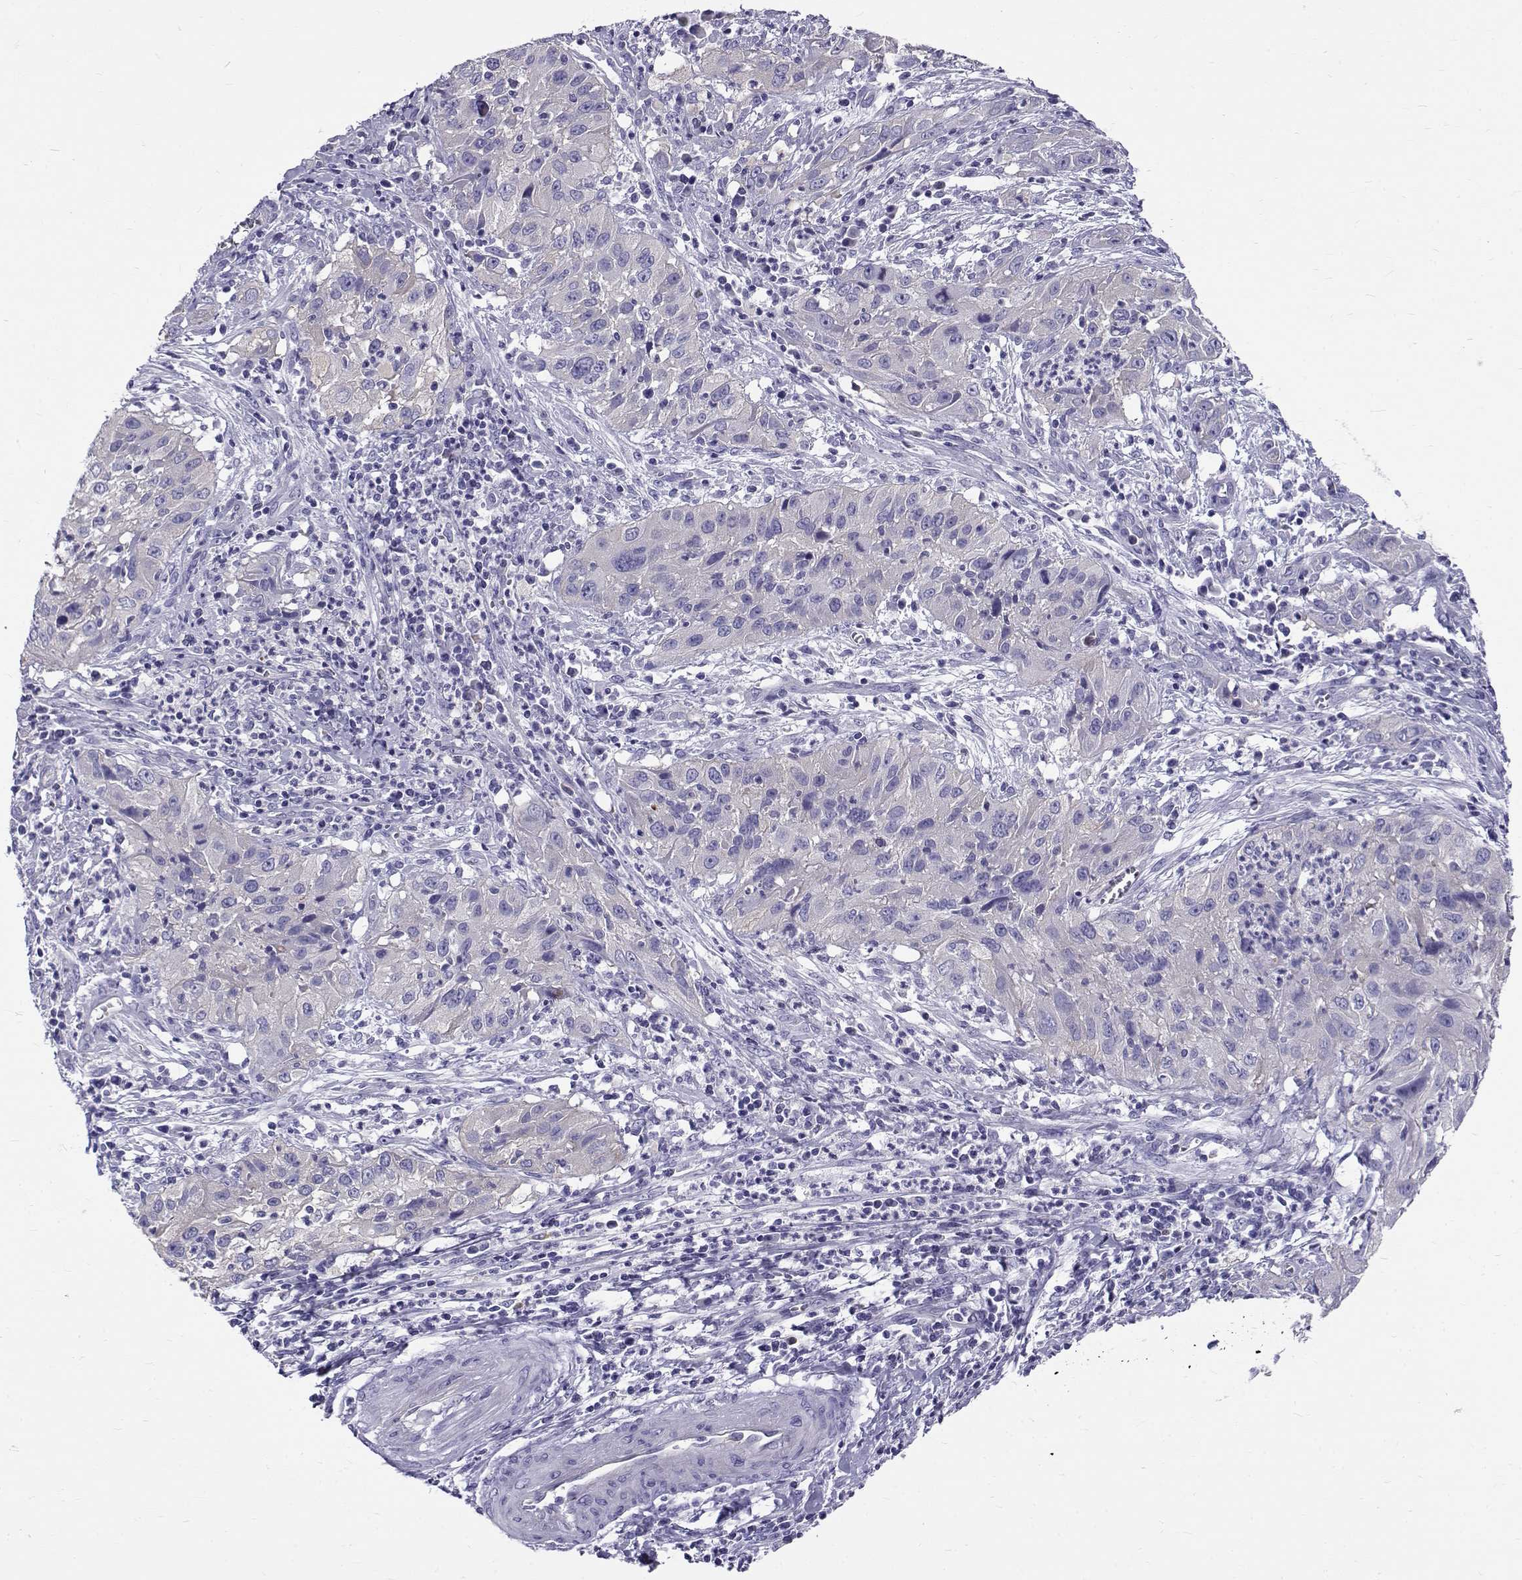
{"staining": {"intensity": "negative", "quantity": "none", "location": "none"}, "tissue": "cervical cancer", "cell_type": "Tumor cells", "image_type": "cancer", "snomed": [{"axis": "morphology", "description": "Squamous cell carcinoma, NOS"}, {"axis": "topography", "description": "Cervix"}], "caption": "Immunohistochemistry histopathology image of human cervical cancer stained for a protein (brown), which shows no staining in tumor cells.", "gene": "IGSF1", "patient": {"sex": "female", "age": 32}}